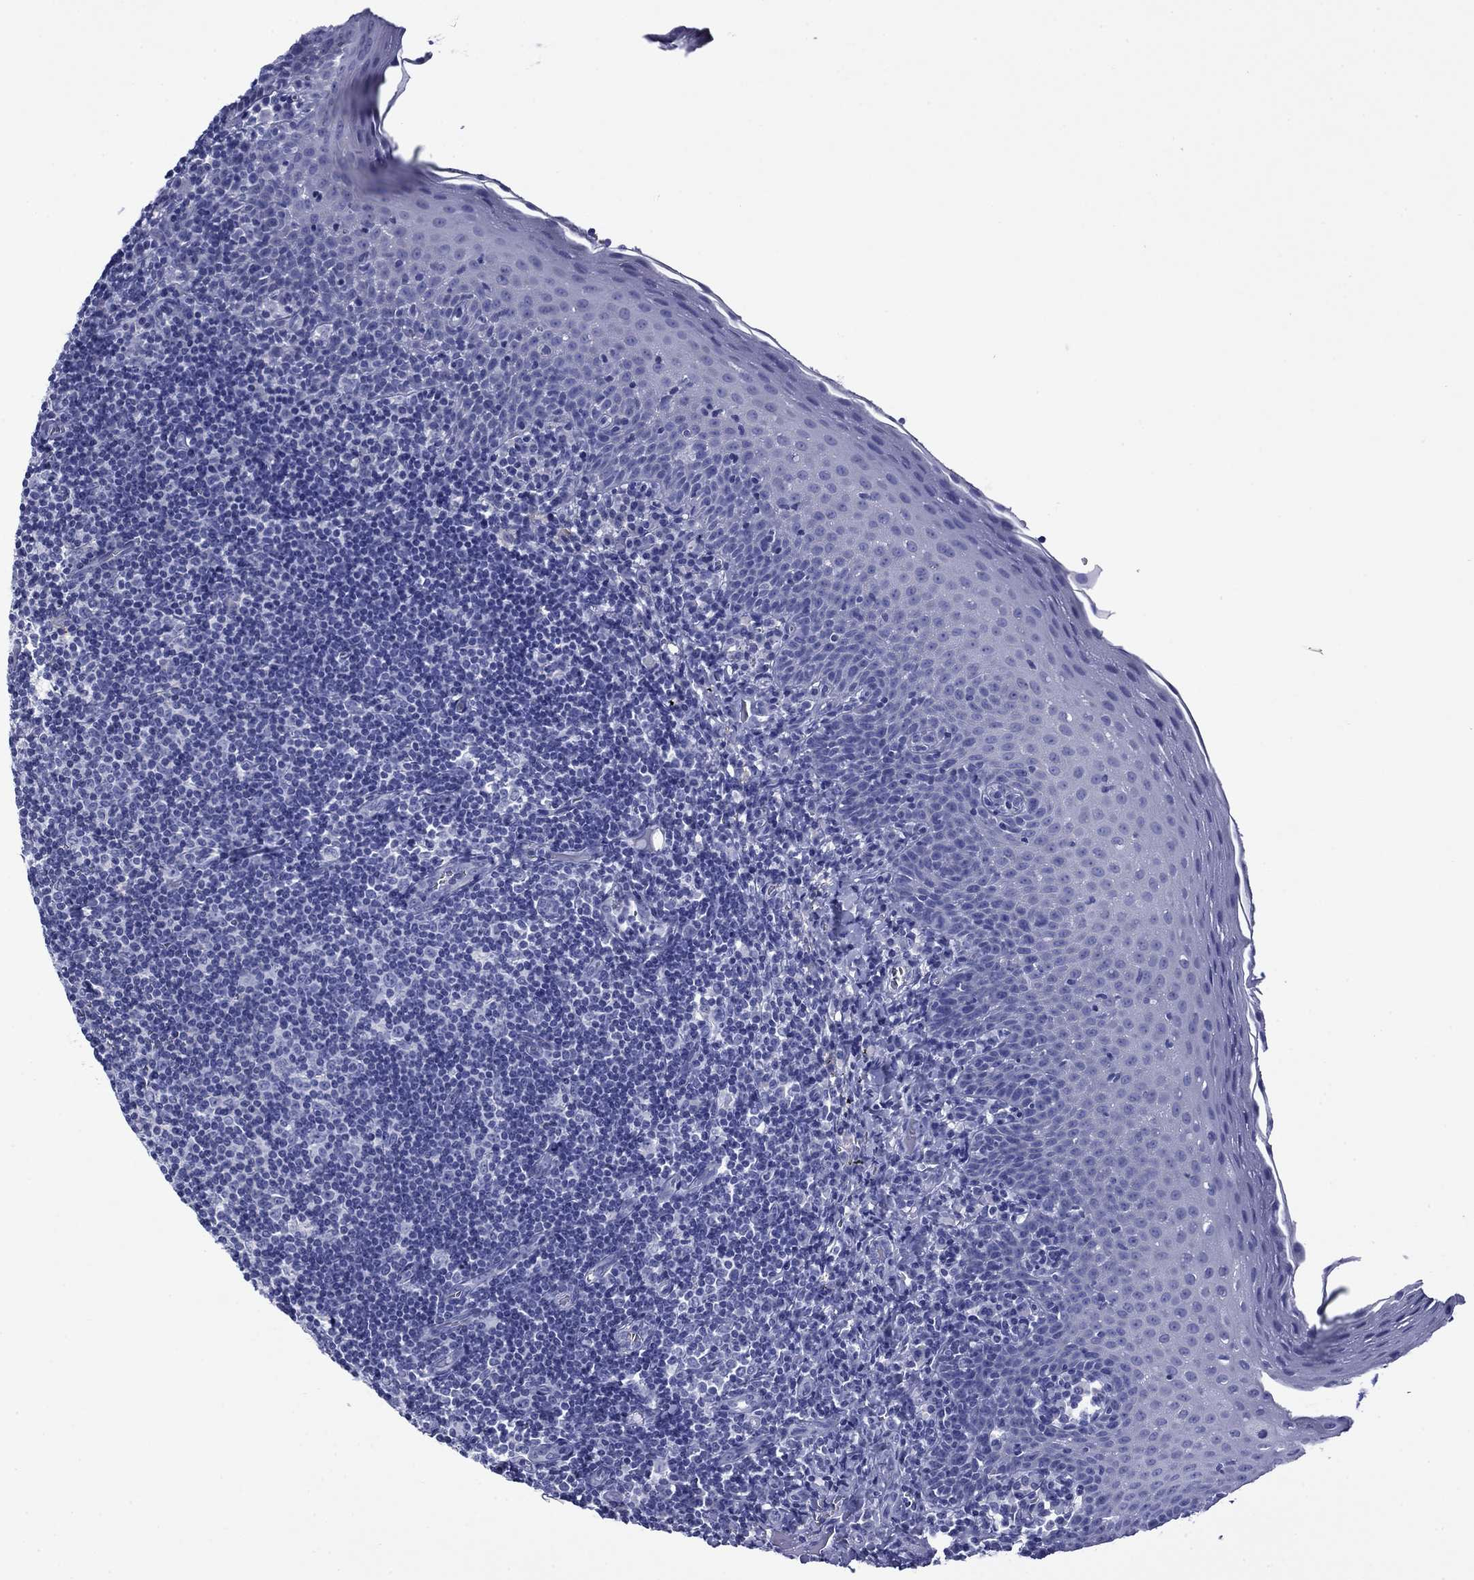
{"staining": {"intensity": "negative", "quantity": "none", "location": "none"}, "tissue": "tonsil", "cell_type": "Germinal center cells", "image_type": "normal", "snomed": [{"axis": "morphology", "description": "Normal tissue, NOS"}, {"axis": "morphology", "description": "Inflammation, NOS"}, {"axis": "topography", "description": "Tonsil"}], "caption": "High power microscopy photomicrograph of an immunohistochemistry image of normal tonsil, revealing no significant expression in germinal center cells.", "gene": "GIP", "patient": {"sex": "female", "age": 31}}